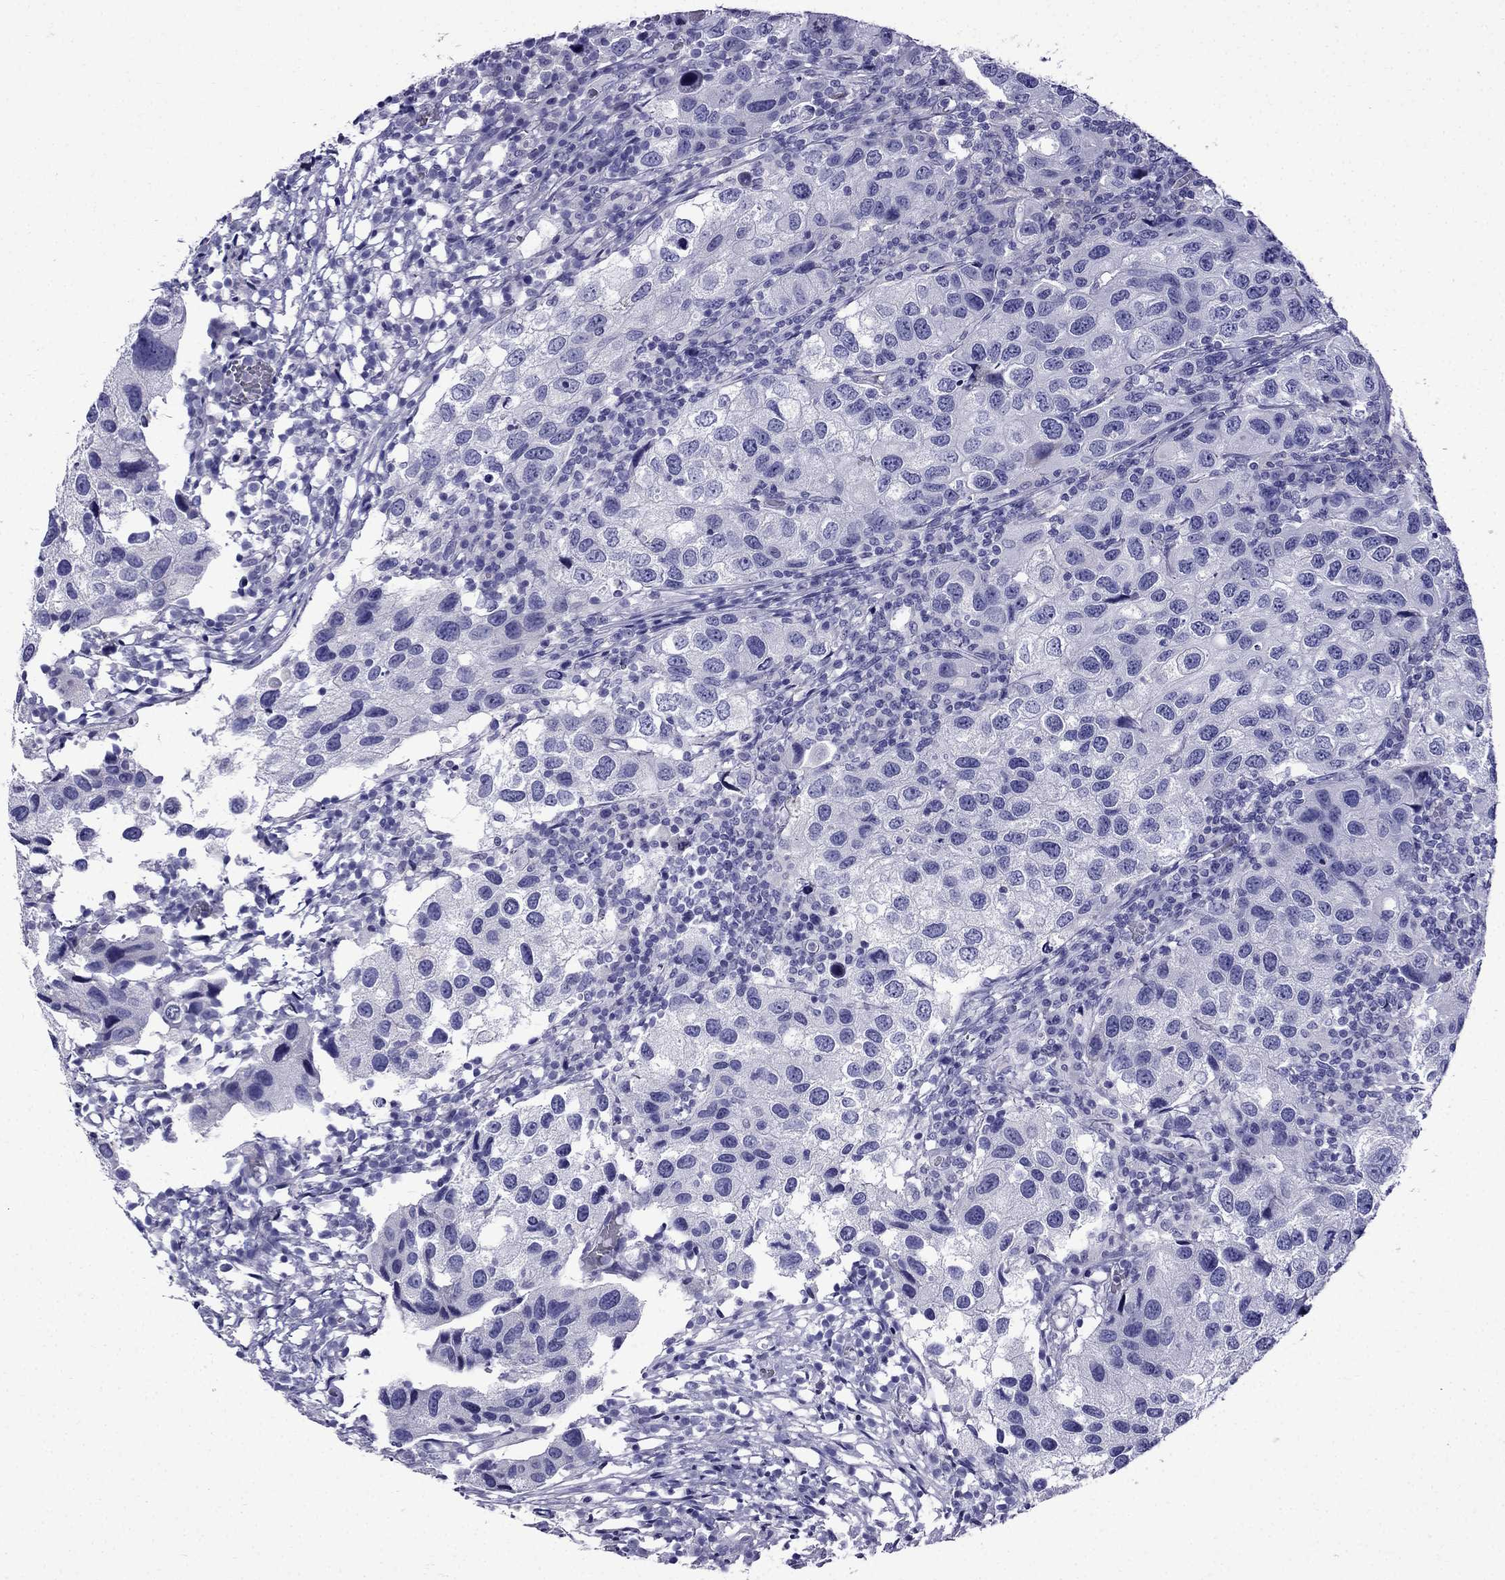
{"staining": {"intensity": "negative", "quantity": "none", "location": "none"}, "tissue": "urothelial cancer", "cell_type": "Tumor cells", "image_type": "cancer", "snomed": [{"axis": "morphology", "description": "Urothelial carcinoma, High grade"}, {"axis": "topography", "description": "Urinary bladder"}], "caption": "There is no significant positivity in tumor cells of urothelial carcinoma (high-grade).", "gene": "ERC2", "patient": {"sex": "male", "age": 79}}